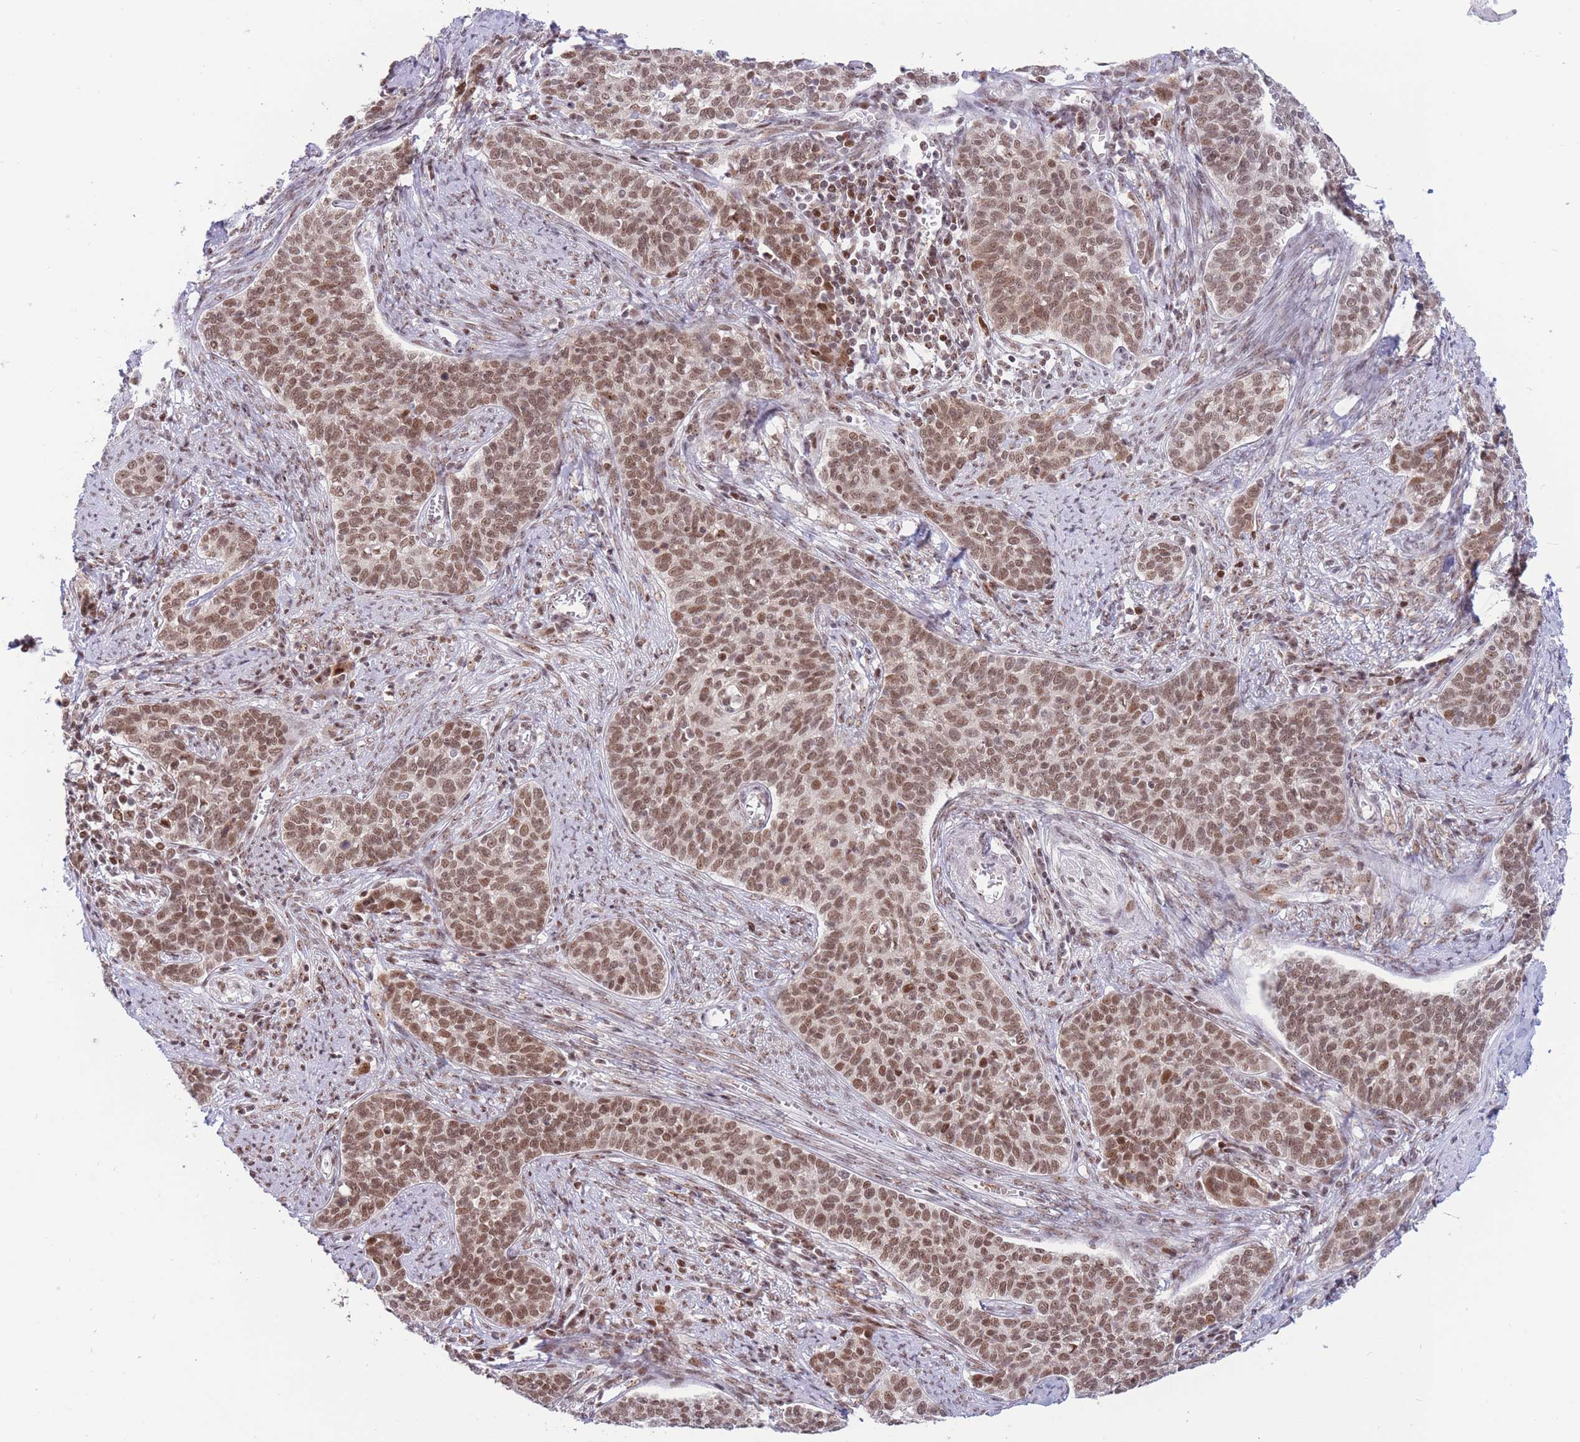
{"staining": {"intensity": "moderate", "quantity": ">75%", "location": "nuclear"}, "tissue": "cervical cancer", "cell_type": "Tumor cells", "image_type": "cancer", "snomed": [{"axis": "morphology", "description": "Squamous cell carcinoma, NOS"}, {"axis": "topography", "description": "Cervix"}], "caption": "Moderate nuclear protein expression is present in about >75% of tumor cells in cervical cancer (squamous cell carcinoma). (brown staining indicates protein expression, while blue staining denotes nuclei).", "gene": "TARBP2", "patient": {"sex": "female", "age": 39}}